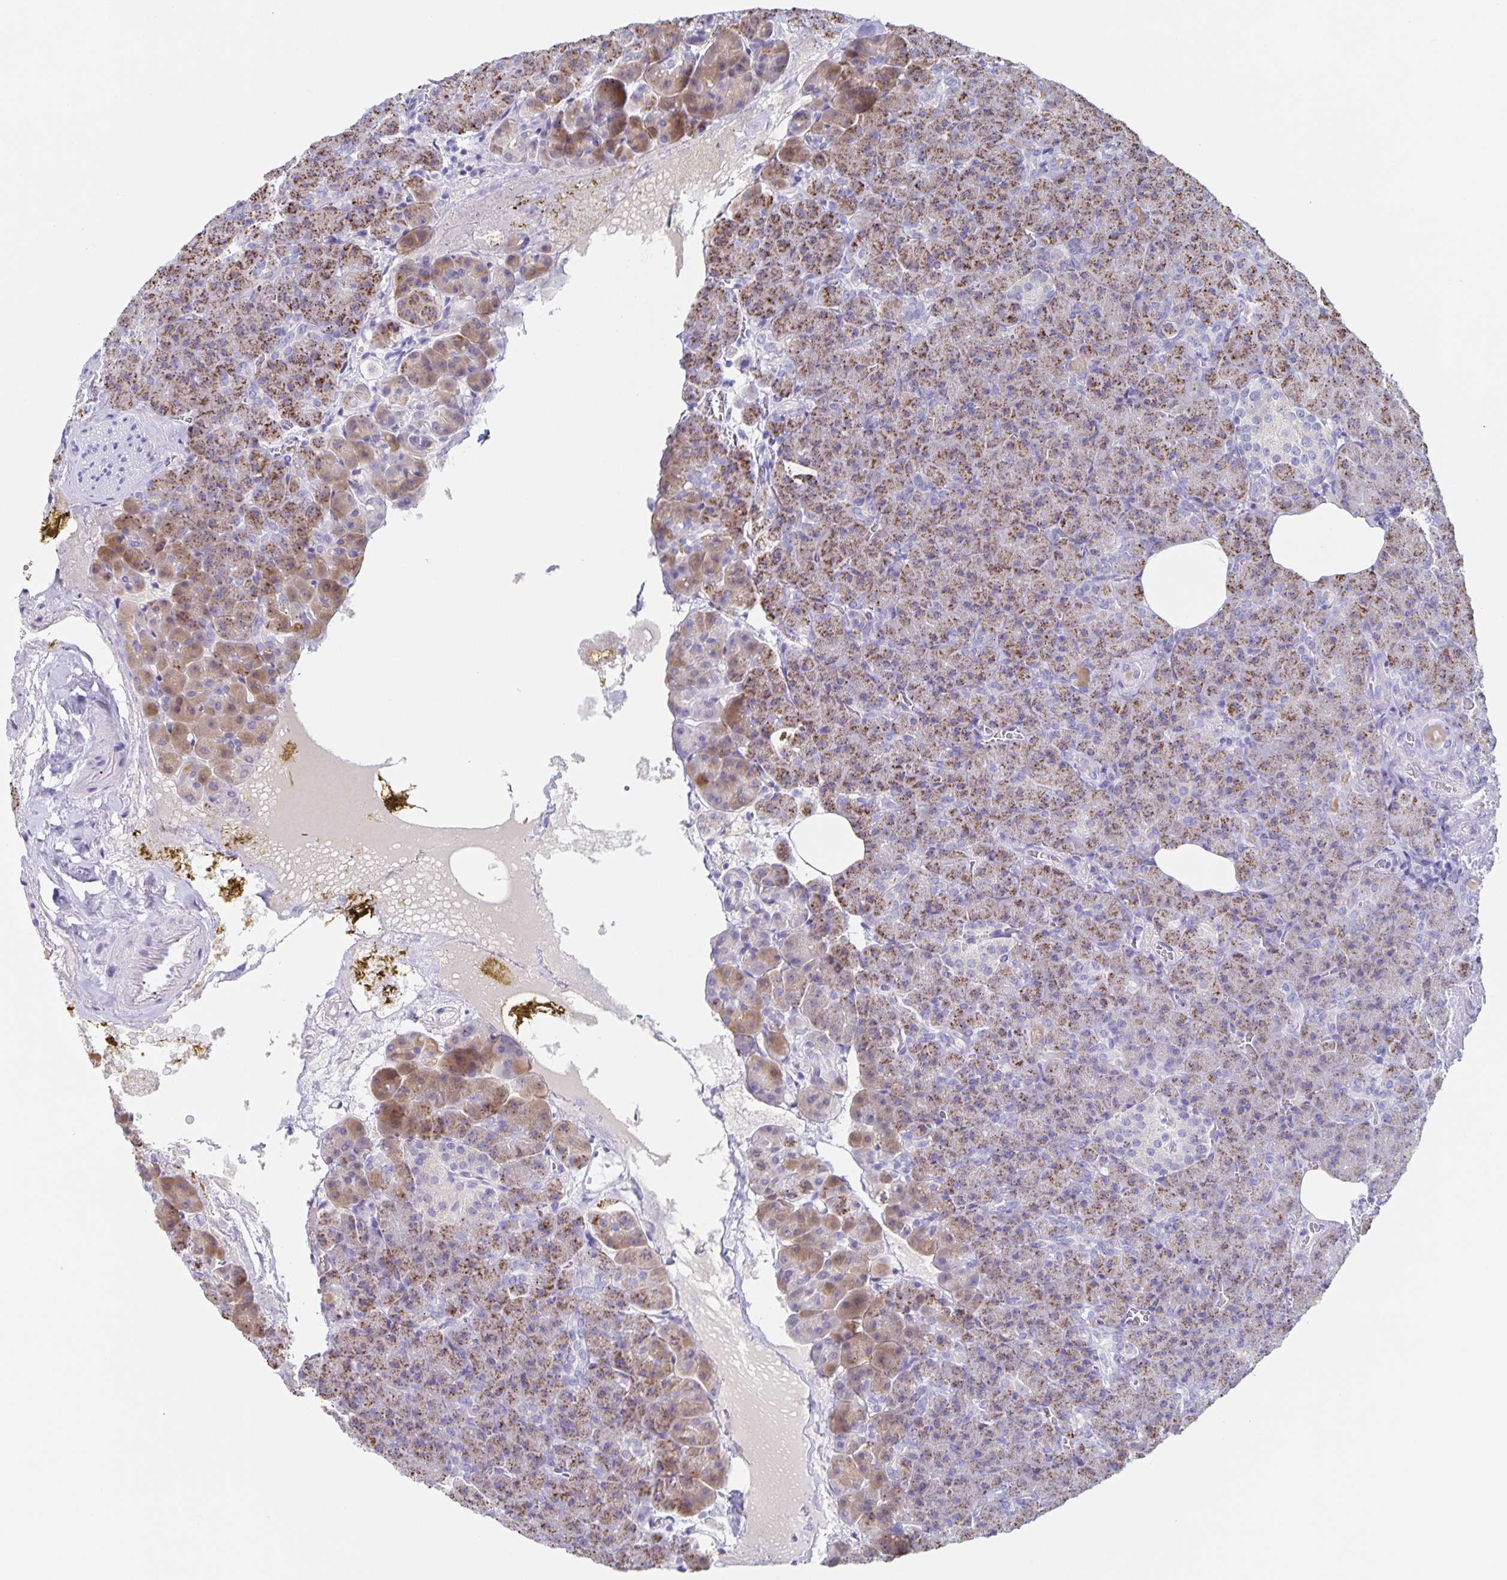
{"staining": {"intensity": "moderate", "quantity": "25%-75%", "location": "cytoplasmic/membranous"}, "tissue": "pancreas", "cell_type": "Exocrine glandular cells", "image_type": "normal", "snomed": [{"axis": "morphology", "description": "Normal tissue, NOS"}, {"axis": "topography", "description": "Pancreas"}], "caption": "IHC photomicrograph of benign pancreas: human pancreas stained using immunohistochemistry exhibits medium levels of moderate protein expression localized specifically in the cytoplasmic/membranous of exocrine glandular cells, appearing as a cytoplasmic/membranous brown color.", "gene": "RPL36A", "patient": {"sex": "female", "age": 74}}